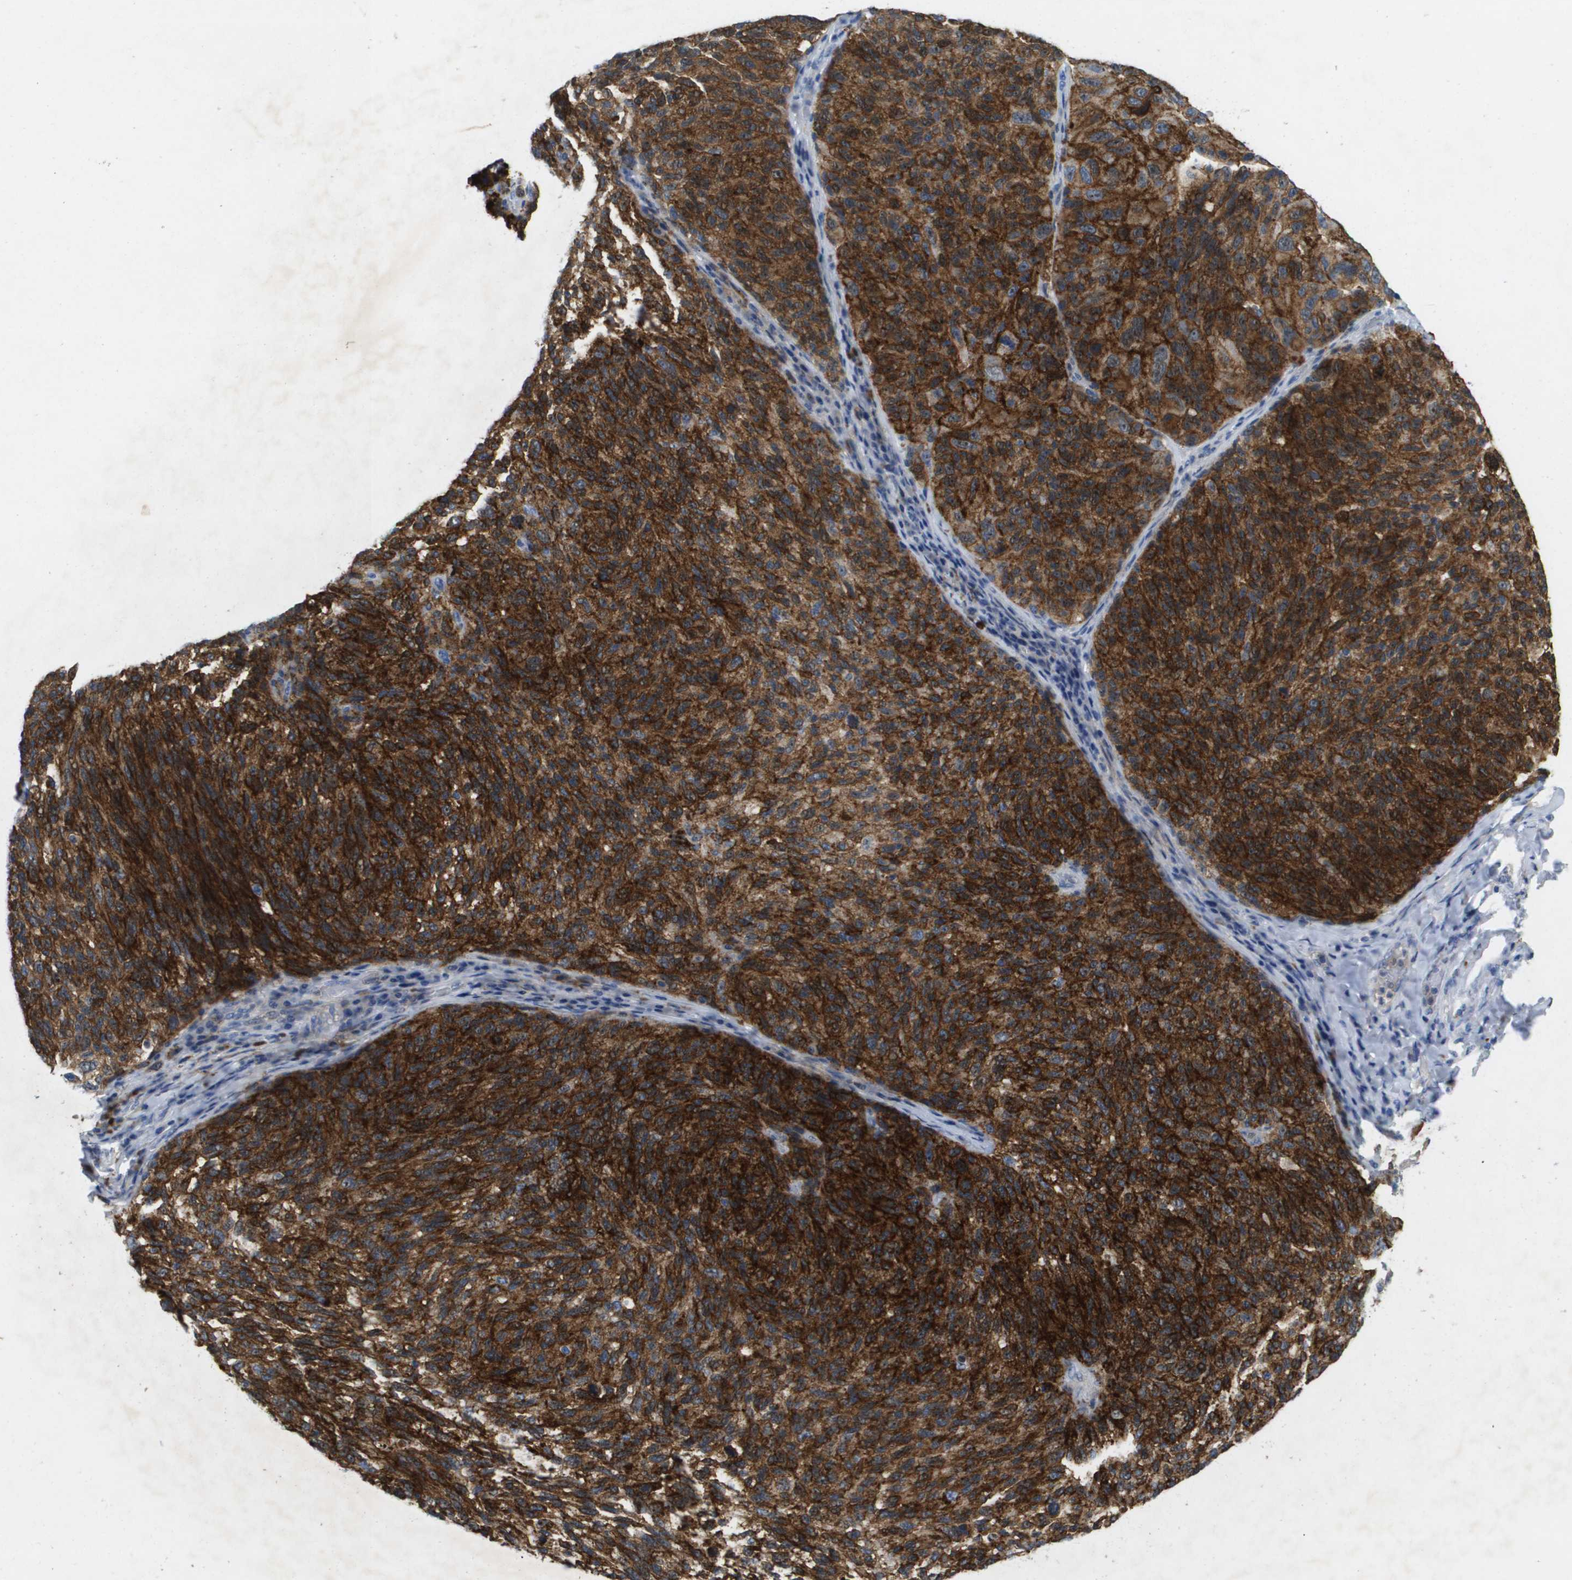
{"staining": {"intensity": "strong", "quantity": ">75%", "location": "cytoplasmic/membranous,nuclear"}, "tissue": "melanoma", "cell_type": "Tumor cells", "image_type": "cancer", "snomed": [{"axis": "morphology", "description": "Malignant melanoma, NOS"}, {"axis": "topography", "description": "Skin"}], "caption": "Immunohistochemical staining of melanoma shows high levels of strong cytoplasmic/membranous and nuclear protein staining in approximately >75% of tumor cells.", "gene": "LIPG", "patient": {"sex": "female", "age": 73}}